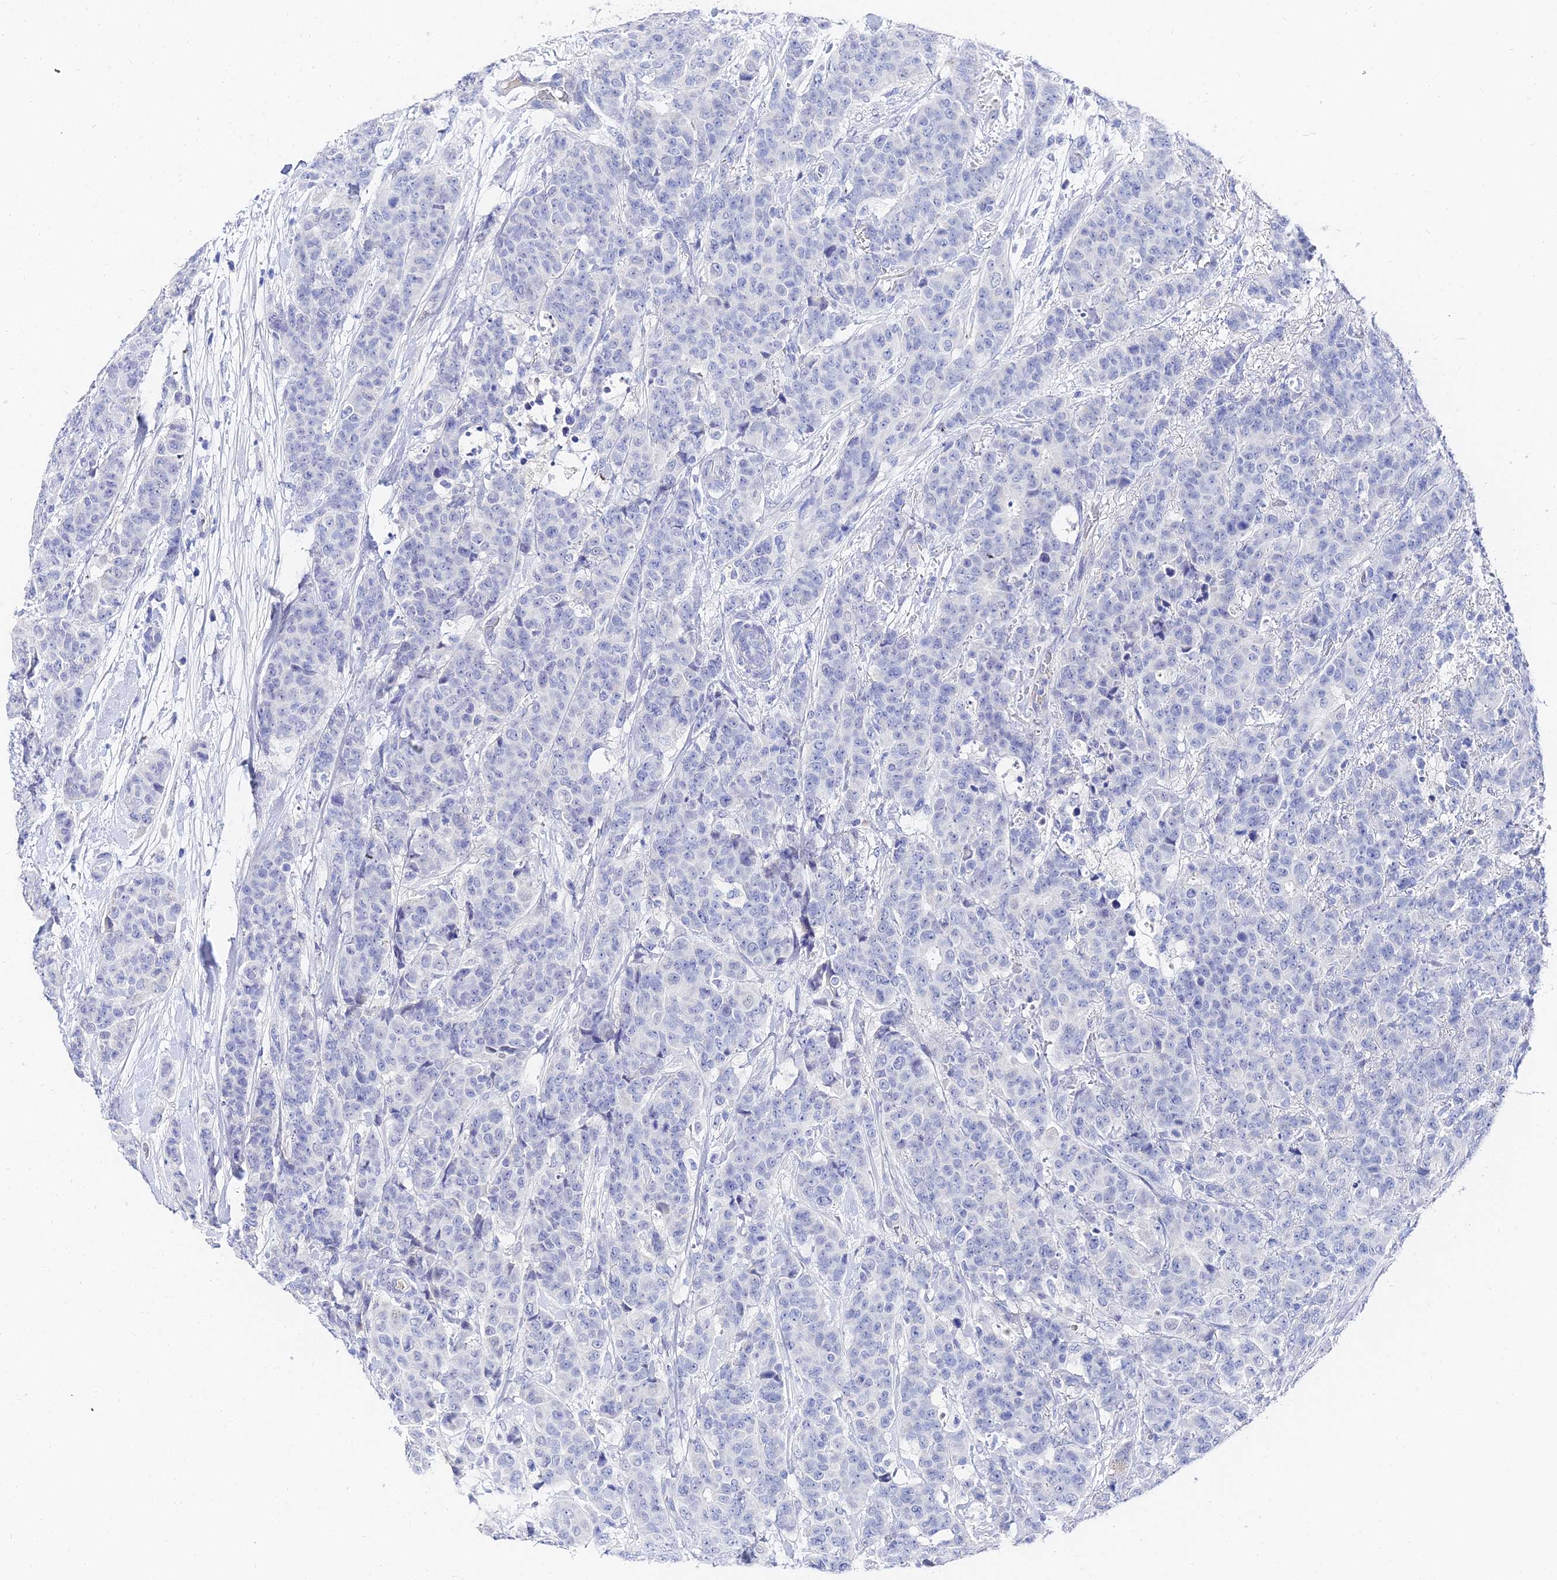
{"staining": {"intensity": "negative", "quantity": "none", "location": "none"}, "tissue": "breast cancer", "cell_type": "Tumor cells", "image_type": "cancer", "snomed": [{"axis": "morphology", "description": "Duct carcinoma"}, {"axis": "topography", "description": "Breast"}], "caption": "A micrograph of breast cancer (intraductal carcinoma) stained for a protein demonstrates no brown staining in tumor cells.", "gene": "KRT17", "patient": {"sex": "female", "age": 40}}